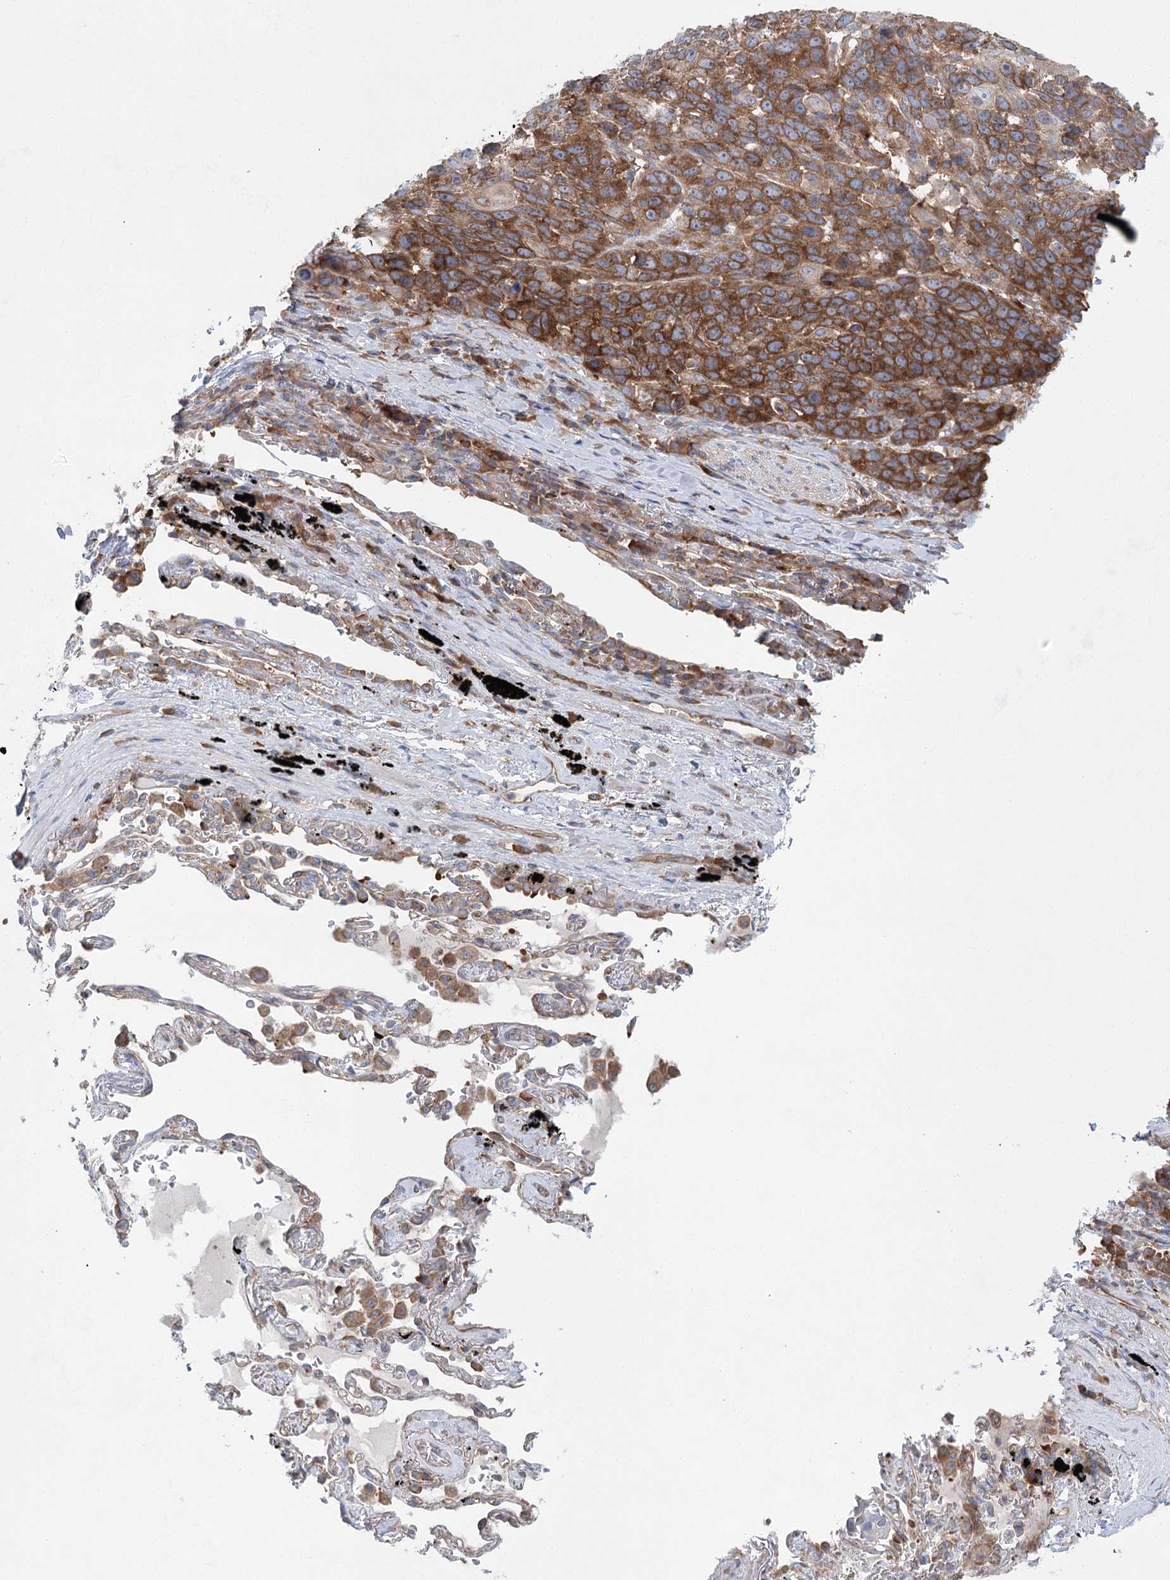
{"staining": {"intensity": "strong", "quantity": ">75%", "location": "cytoplasmic/membranous"}, "tissue": "lung cancer", "cell_type": "Tumor cells", "image_type": "cancer", "snomed": [{"axis": "morphology", "description": "Squamous cell carcinoma, NOS"}, {"axis": "topography", "description": "Lung"}], "caption": "Protein staining of squamous cell carcinoma (lung) tissue exhibits strong cytoplasmic/membranous expression in approximately >75% of tumor cells.", "gene": "EIF3A", "patient": {"sex": "male", "age": 66}}